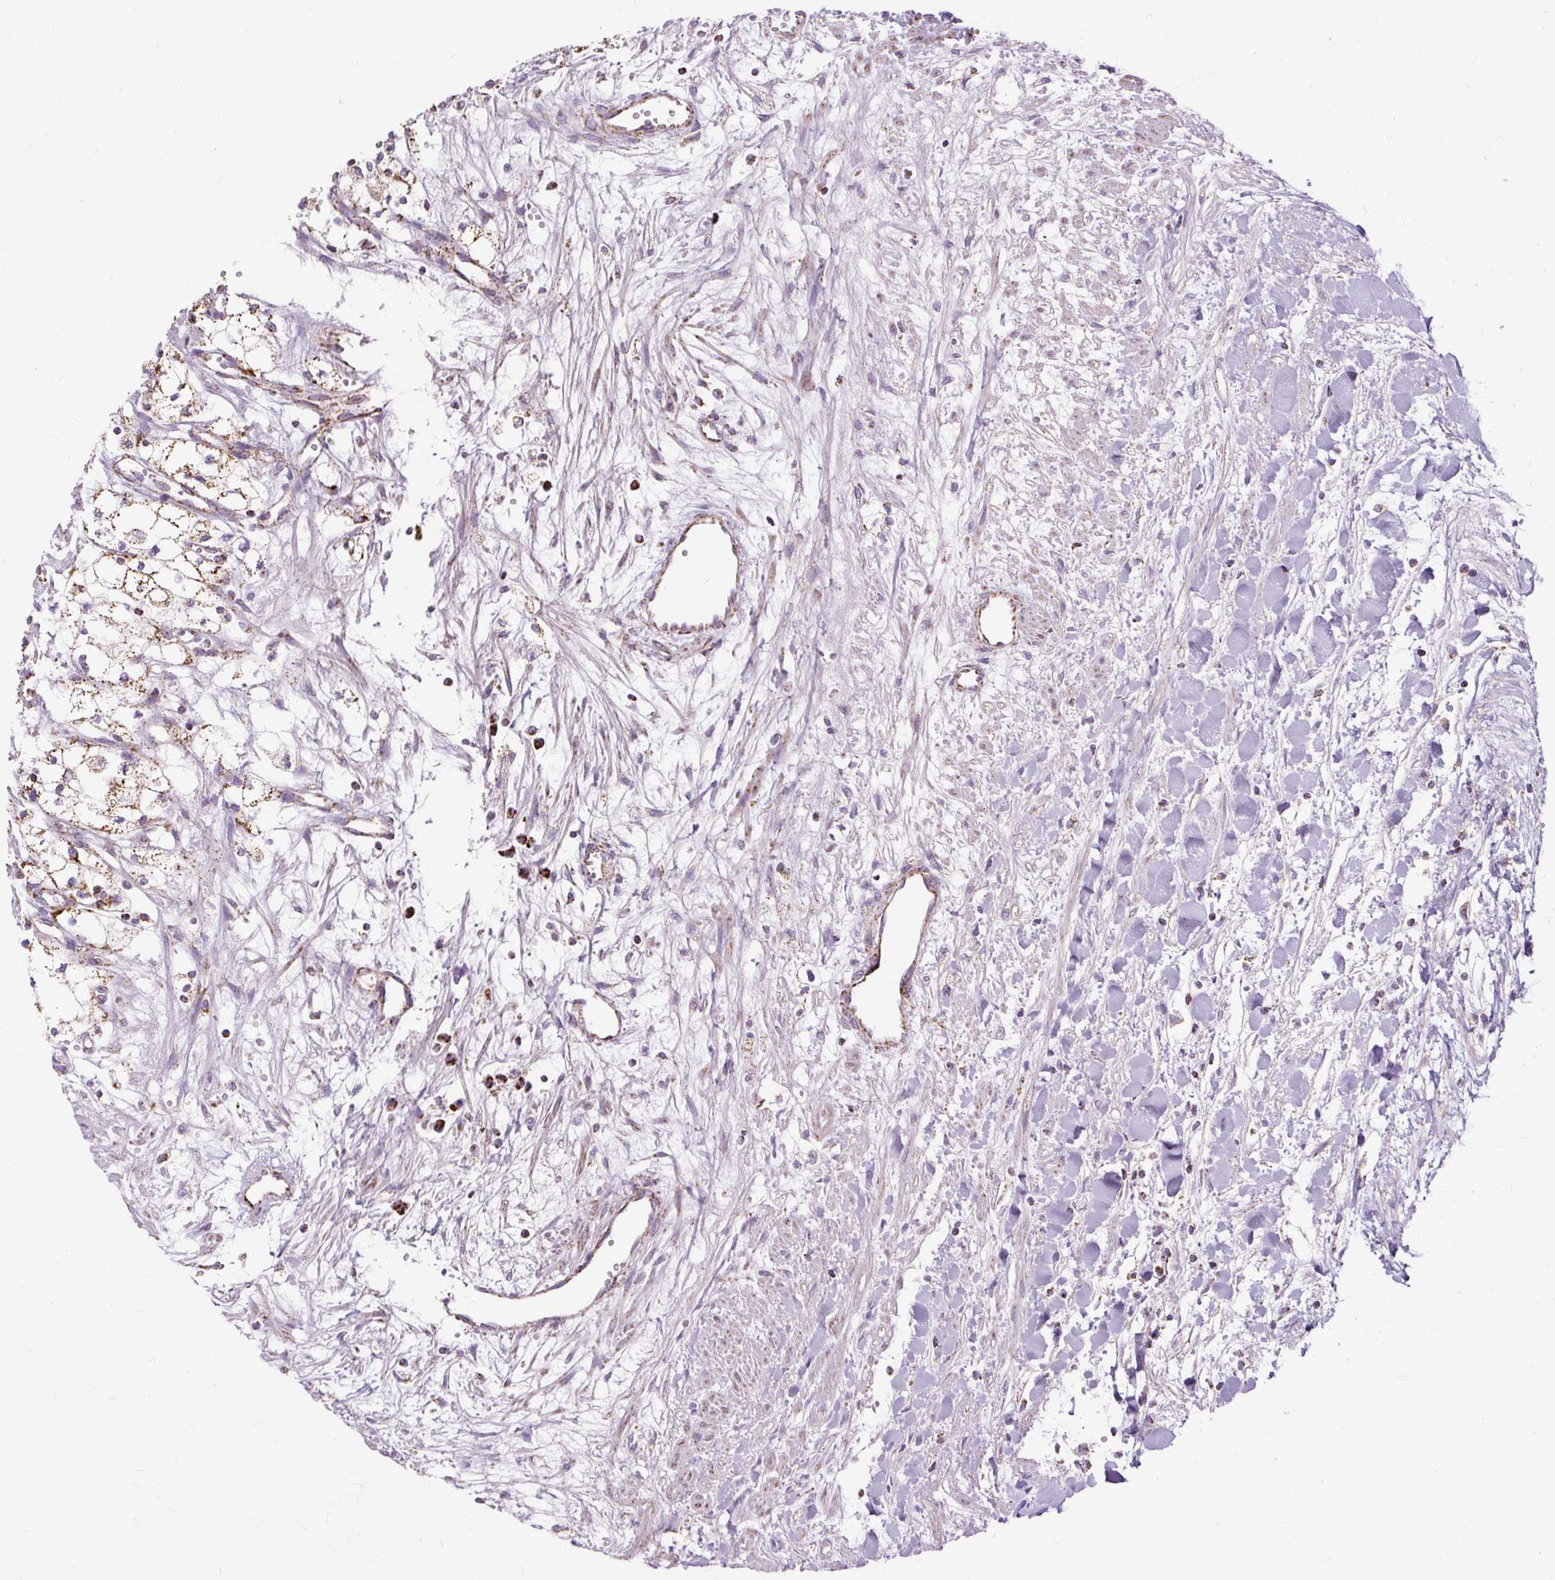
{"staining": {"intensity": "moderate", "quantity": ">75%", "location": "cytoplasmic/membranous"}, "tissue": "renal cancer", "cell_type": "Tumor cells", "image_type": "cancer", "snomed": [{"axis": "morphology", "description": "Adenocarcinoma, NOS"}, {"axis": "topography", "description": "Kidney"}], "caption": "This image exhibits renal adenocarcinoma stained with immunohistochemistry to label a protein in brown. The cytoplasmic/membranous of tumor cells show moderate positivity for the protein. Nuclei are counter-stained blue.", "gene": "DLAT", "patient": {"sex": "male", "age": 59}}